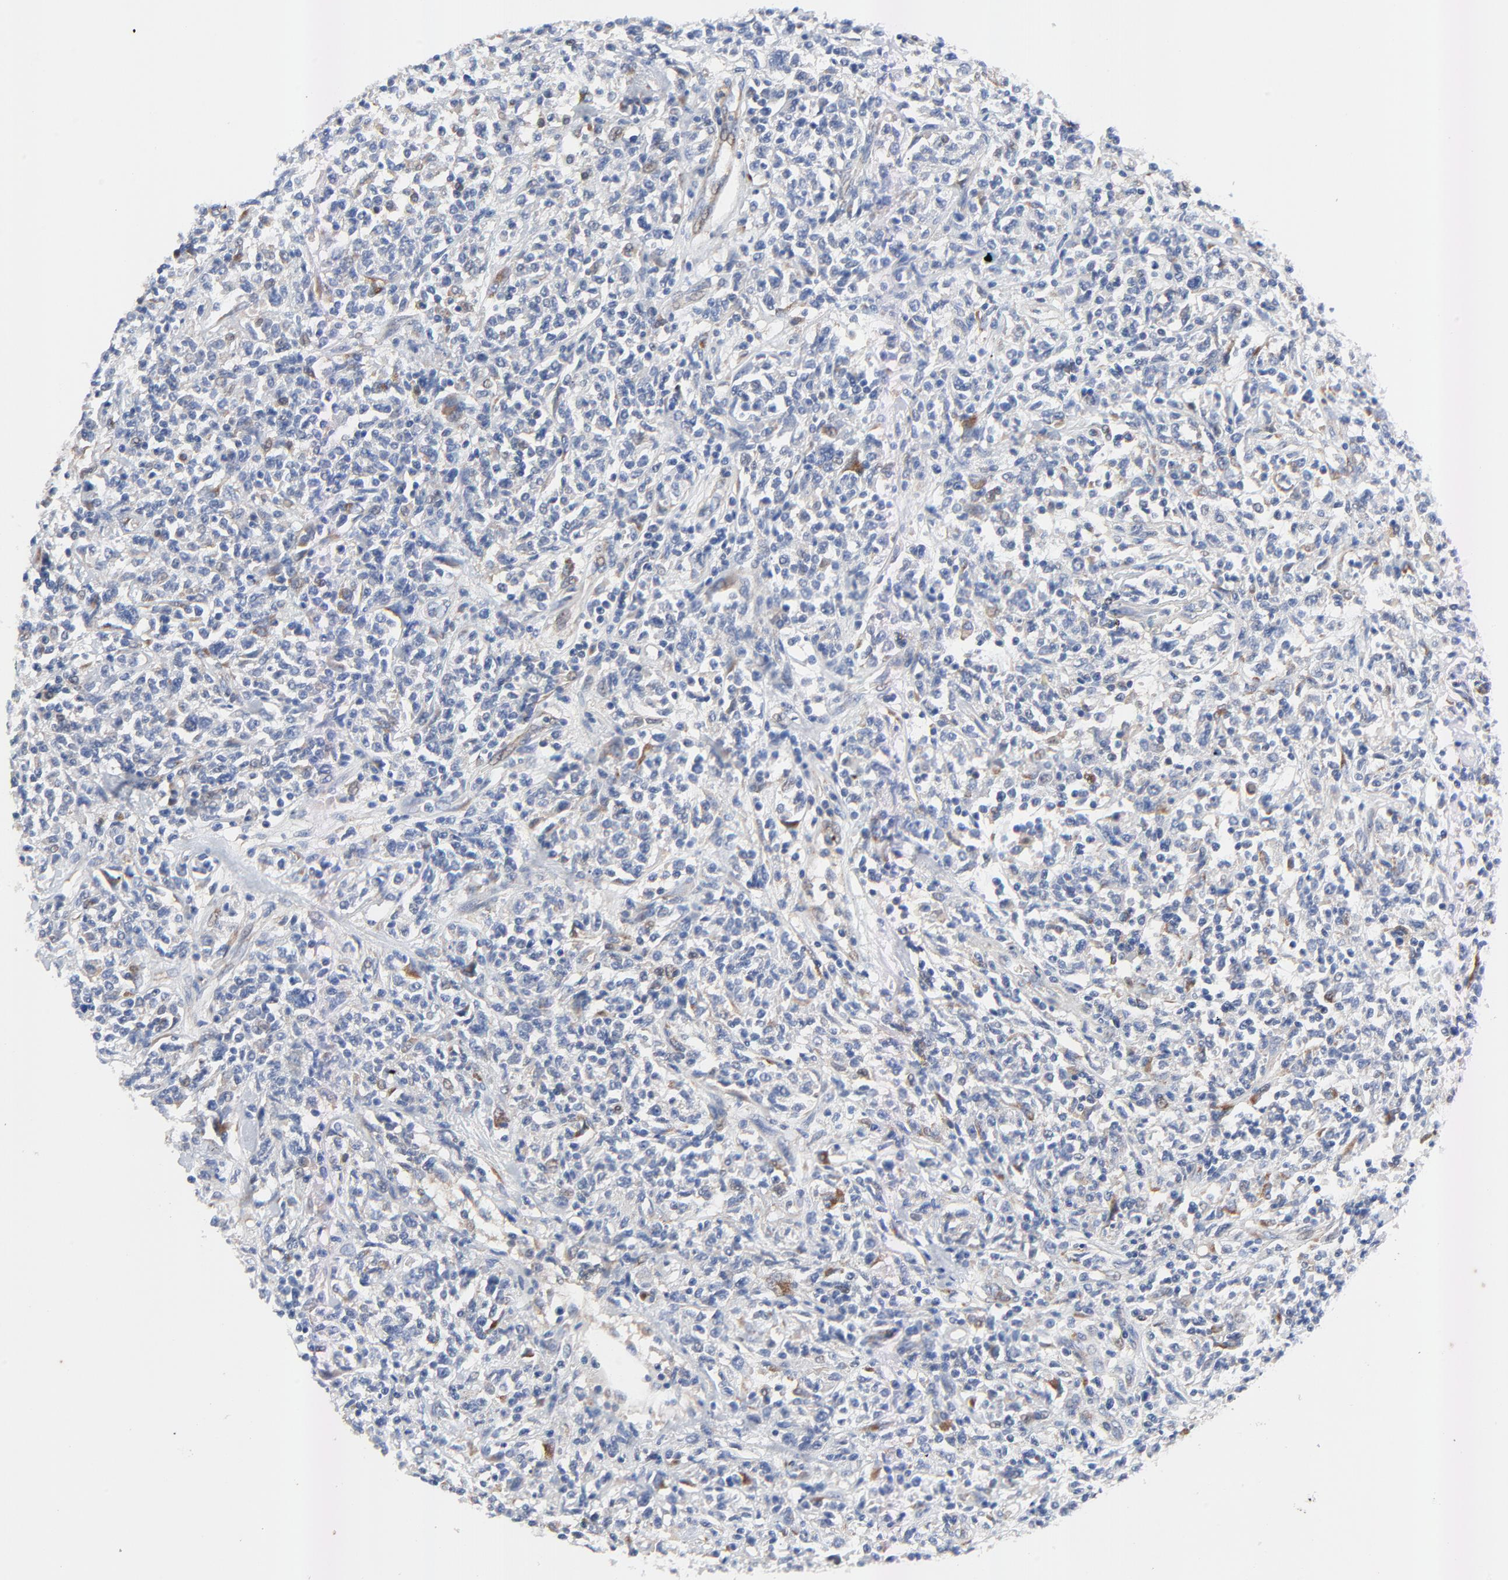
{"staining": {"intensity": "negative", "quantity": "none", "location": "none"}, "tissue": "lymphoma", "cell_type": "Tumor cells", "image_type": "cancer", "snomed": [{"axis": "morphology", "description": "Malignant lymphoma, non-Hodgkin's type, Low grade"}, {"axis": "topography", "description": "Small intestine"}], "caption": "DAB (3,3'-diaminobenzidine) immunohistochemical staining of lymphoma reveals no significant expression in tumor cells. The staining was performed using DAB to visualize the protein expression in brown, while the nuclei were stained in blue with hematoxylin (Magnification: 20x).", "gene": "VAV2", "patient": {"sex": "female", "age": 59}}